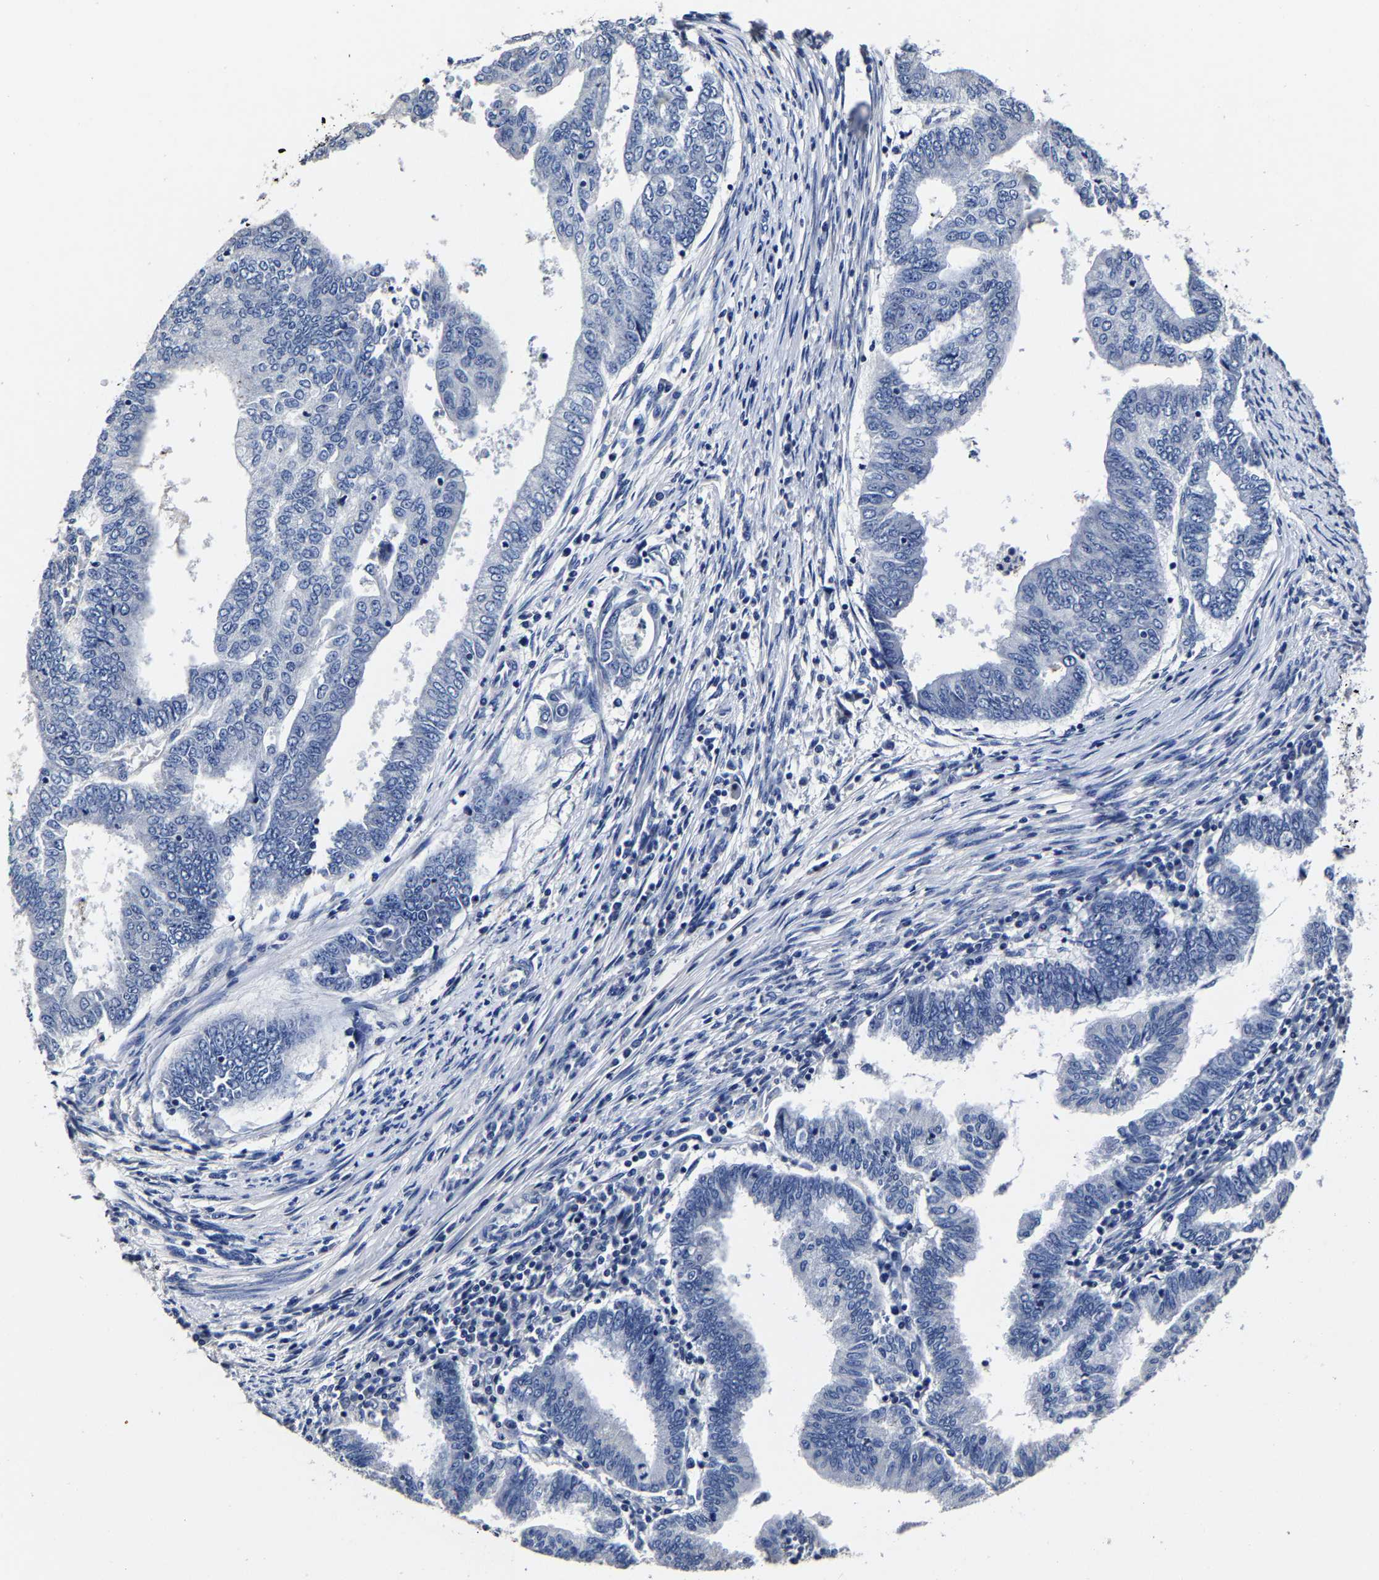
{"staining": {"intensity": "negative", "quantity": "none", "location": "none"}, "tissue": "endometrial cancer", "cell_type": "Tumor cells", "image_type": "cancer", "snomed": [{"axis": "morphology", "description": "Polyp, NOS"}, {"axis": "morphology", "description": "Adenocarcinoma, NOS"}, {"axis": "morphology", "description": "Adenoma, NOS"}, {"axis": "topography", "description": "Endometrium"}], "caption": "A photomicrograph of human endometrial adenoma is negative for staining in tumor cells.", "gene": "AKAP4", "patient": {"sex": "female", "age": 79}}